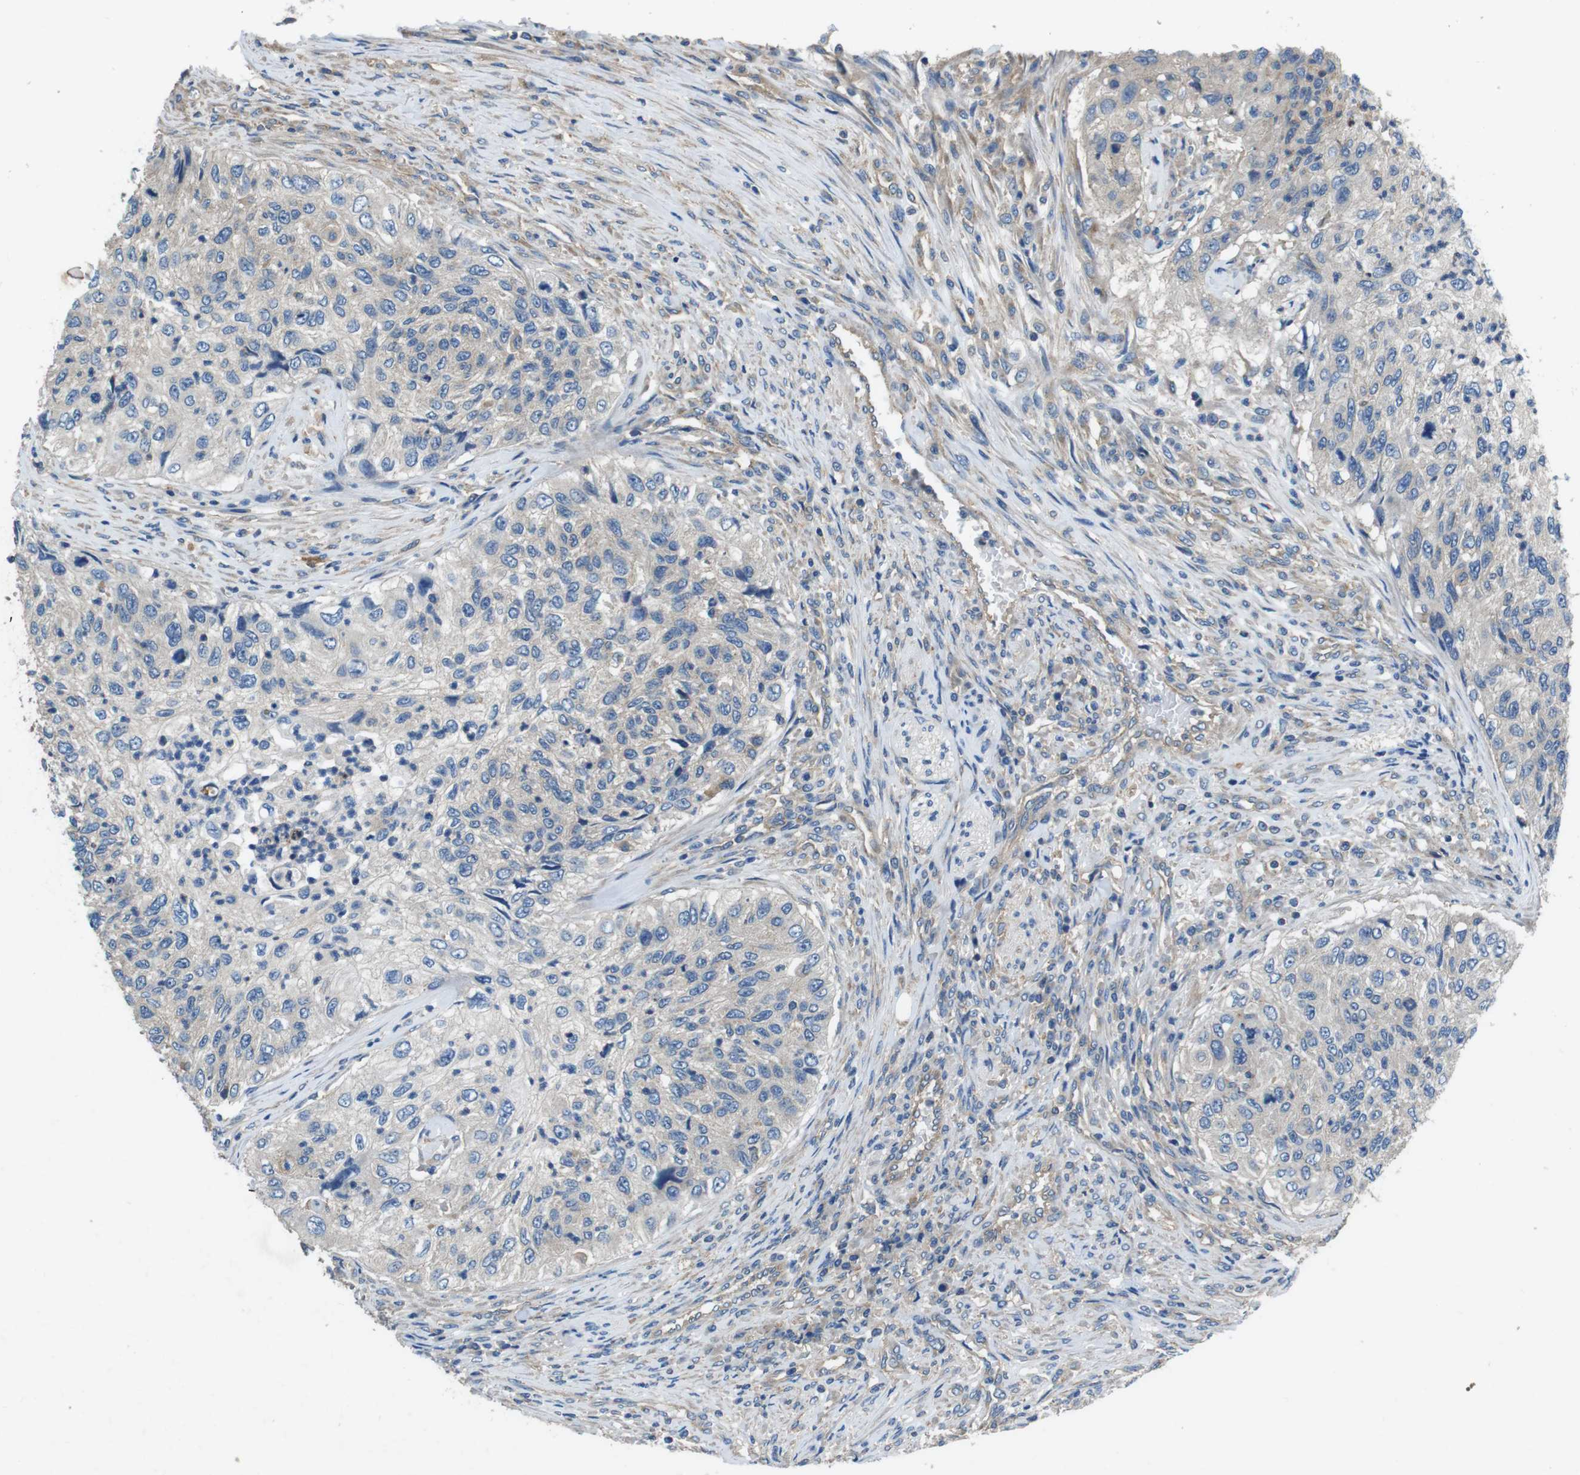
{"staining": {"intensity": "weak", "quantity": "<25%", "location": "cytoplasmic/membranous"}, "tissue": "urothelial cancer", "cell_type": "Tumor cells", "image_type": "cancer", "snomed": [{"axis": "morphology", "description": "Urothelial carcinoma, High grade"}, {"axis": "topography", "description": "Urinary bladder"}], "caption": "Urothelial carcinoma (high-grade) was stained to show a protein in brown. There is no significant staining in tumor cells.", "gene": "DENND4C", "patient": {"sex": "female", "age": 60}}